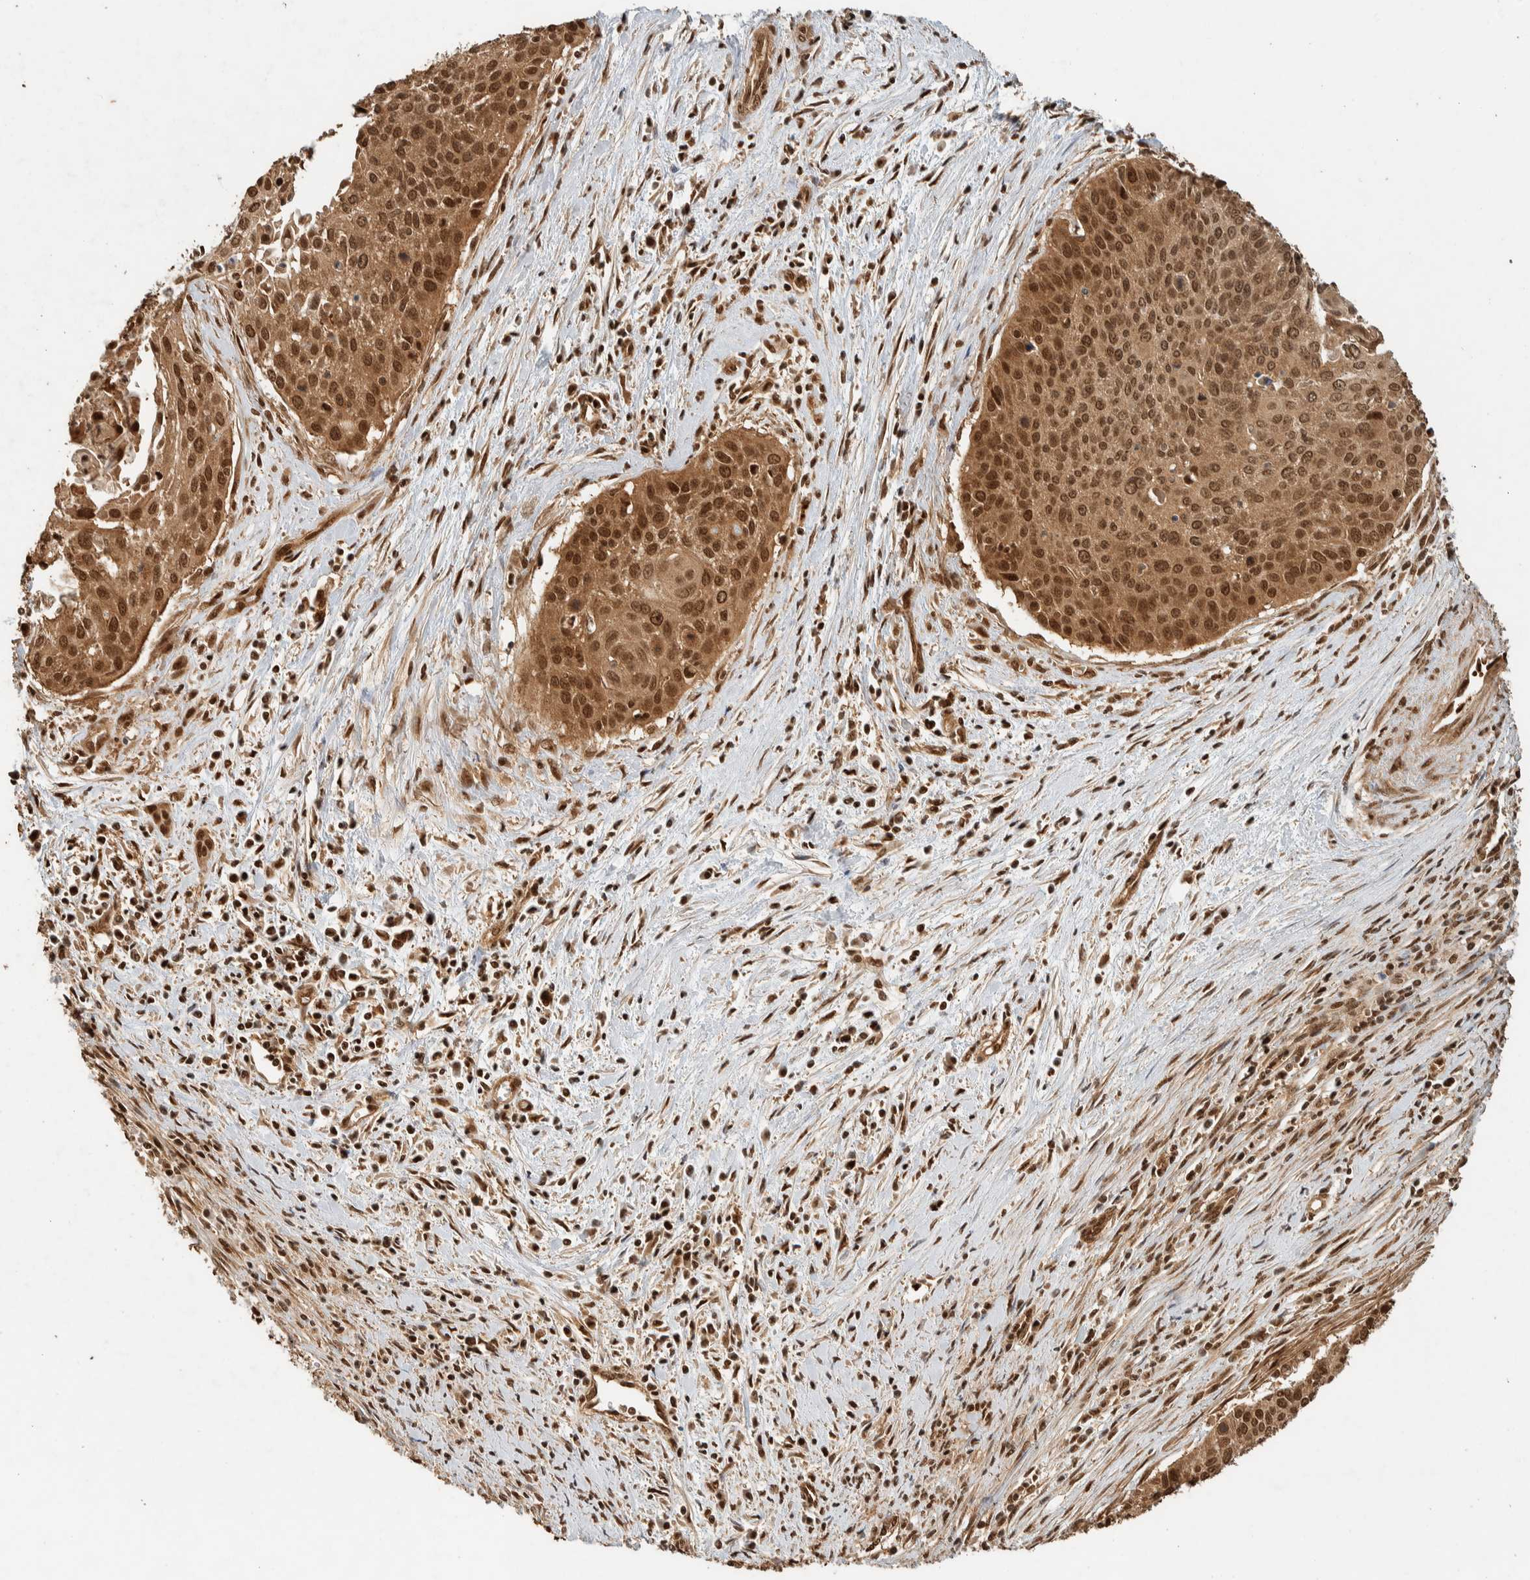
{"staining": {"intensity": "strong", "quantity": ">75%", "location": "cytoplasmic/membranous,nuclear"}, "tissue": "cervical cancer", "cell_type": "Tumor cells", "image_type": "cancer", "snomed": [{"axis": "morphology", "description": "Squamous cell carcinoma, NOS"}, {"axis": "topography", "description": "Cervix"}], "caption": "Protein expression by immunohistochemistry (IHC) displays strong cytoplasmic/membranous and nuclear positivity in approximately >75% of tumor cells in cervical cancer (squamous cell carcinoma).", "gene": "ZBTB2", "patient": {"sex": "female", "age": 55}}